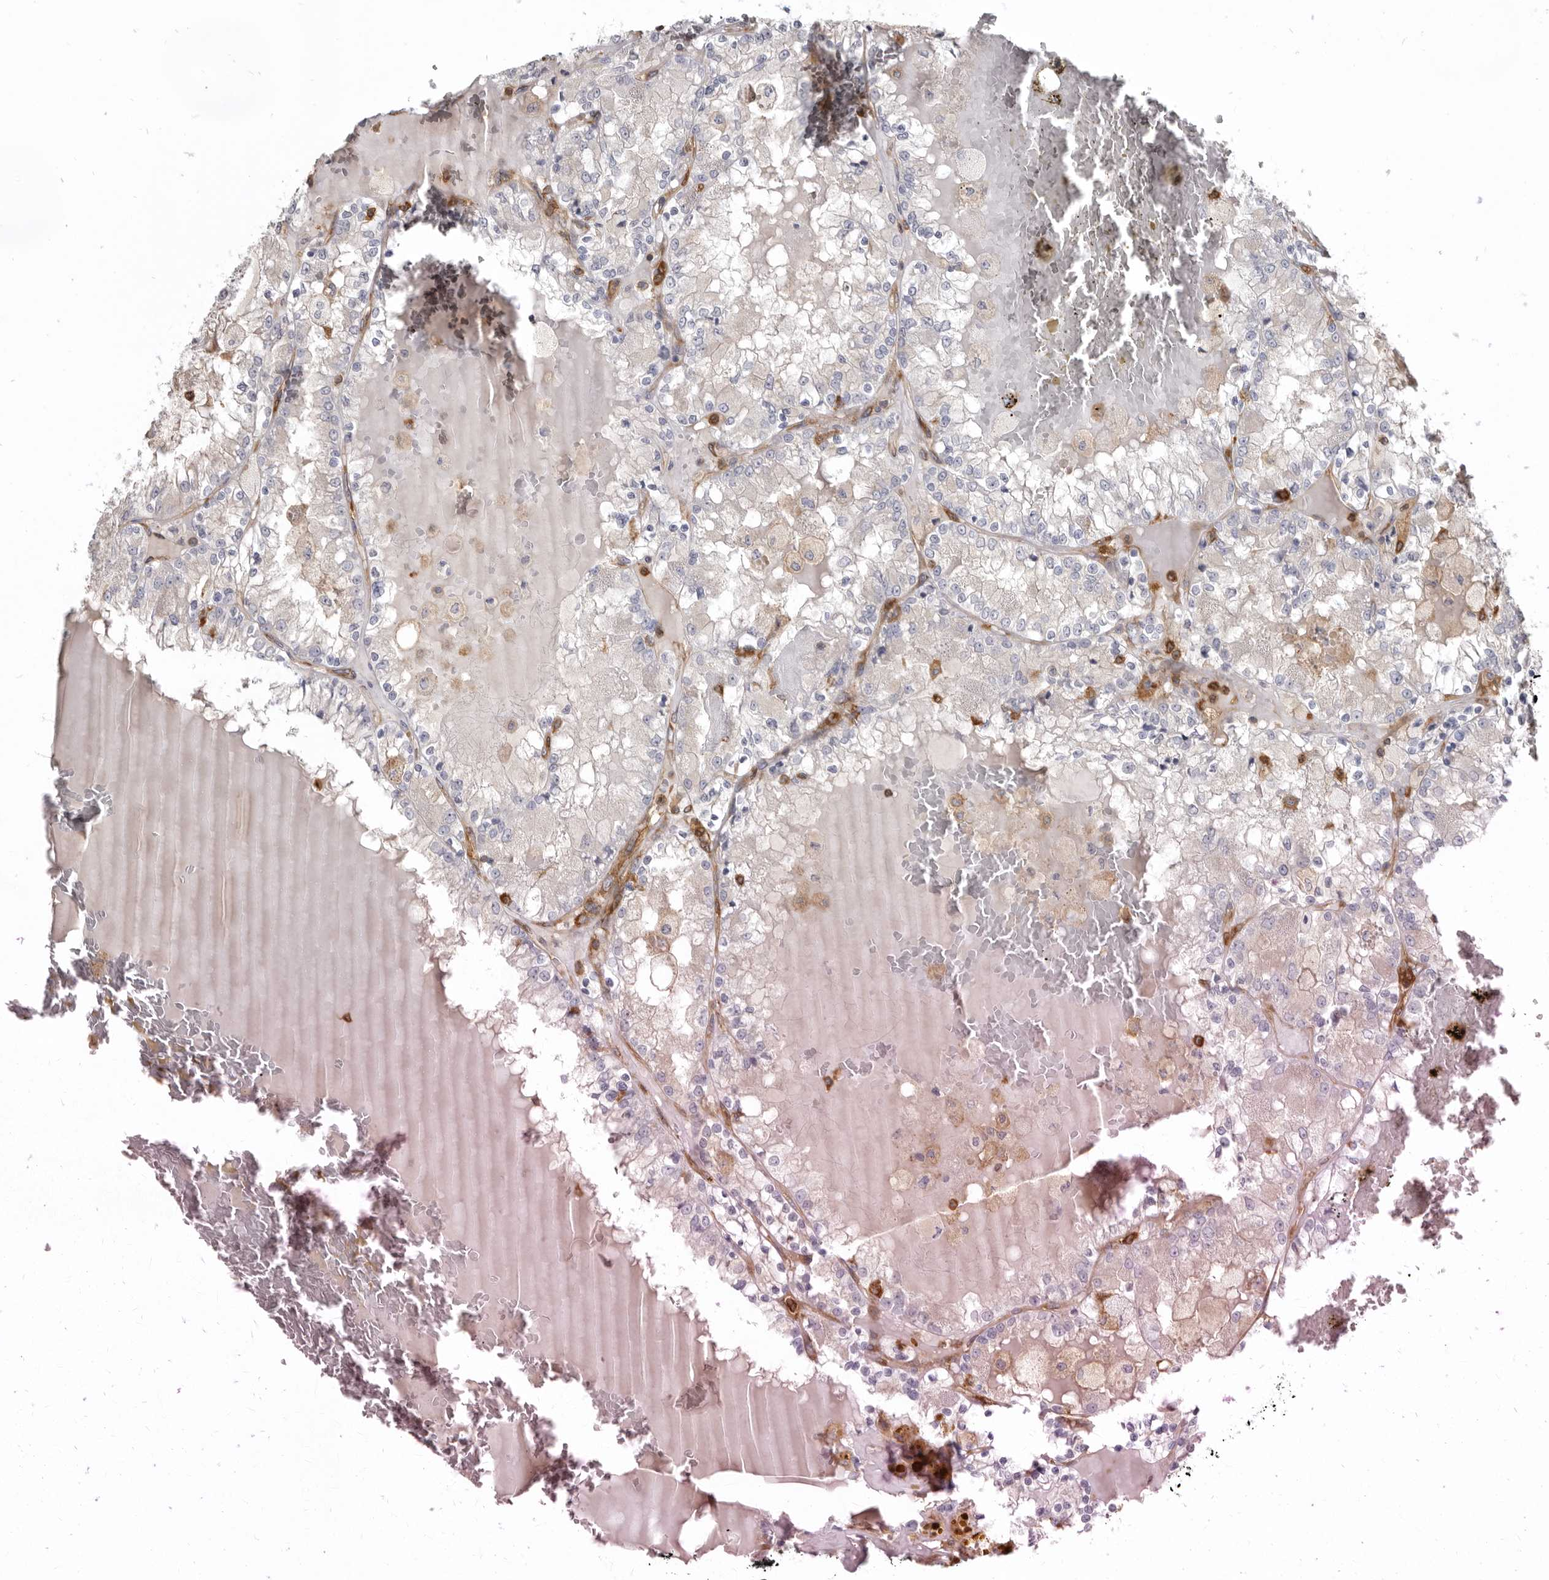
{"staining": {"intensity": "negative", "quantity": "none", "location": "none"}, "tissue": "renal cancer", "cell_type": "Tumor cells", "image_type": "cancer", "snomed": [{"axis": "morphology", "description": "Adenocarcinoma, NOS"}, {"axis": "topography", "description": "Kidney"}], "caption": "This image is of renal adenocarcinoma stained with immunohistochemistry (IHC) to label a protein in brown with the nuclei are counter-stained blue. There is no expression in tumor cells.", "gene": "CBL", "patient": {"sex": "female", "age": 56}}